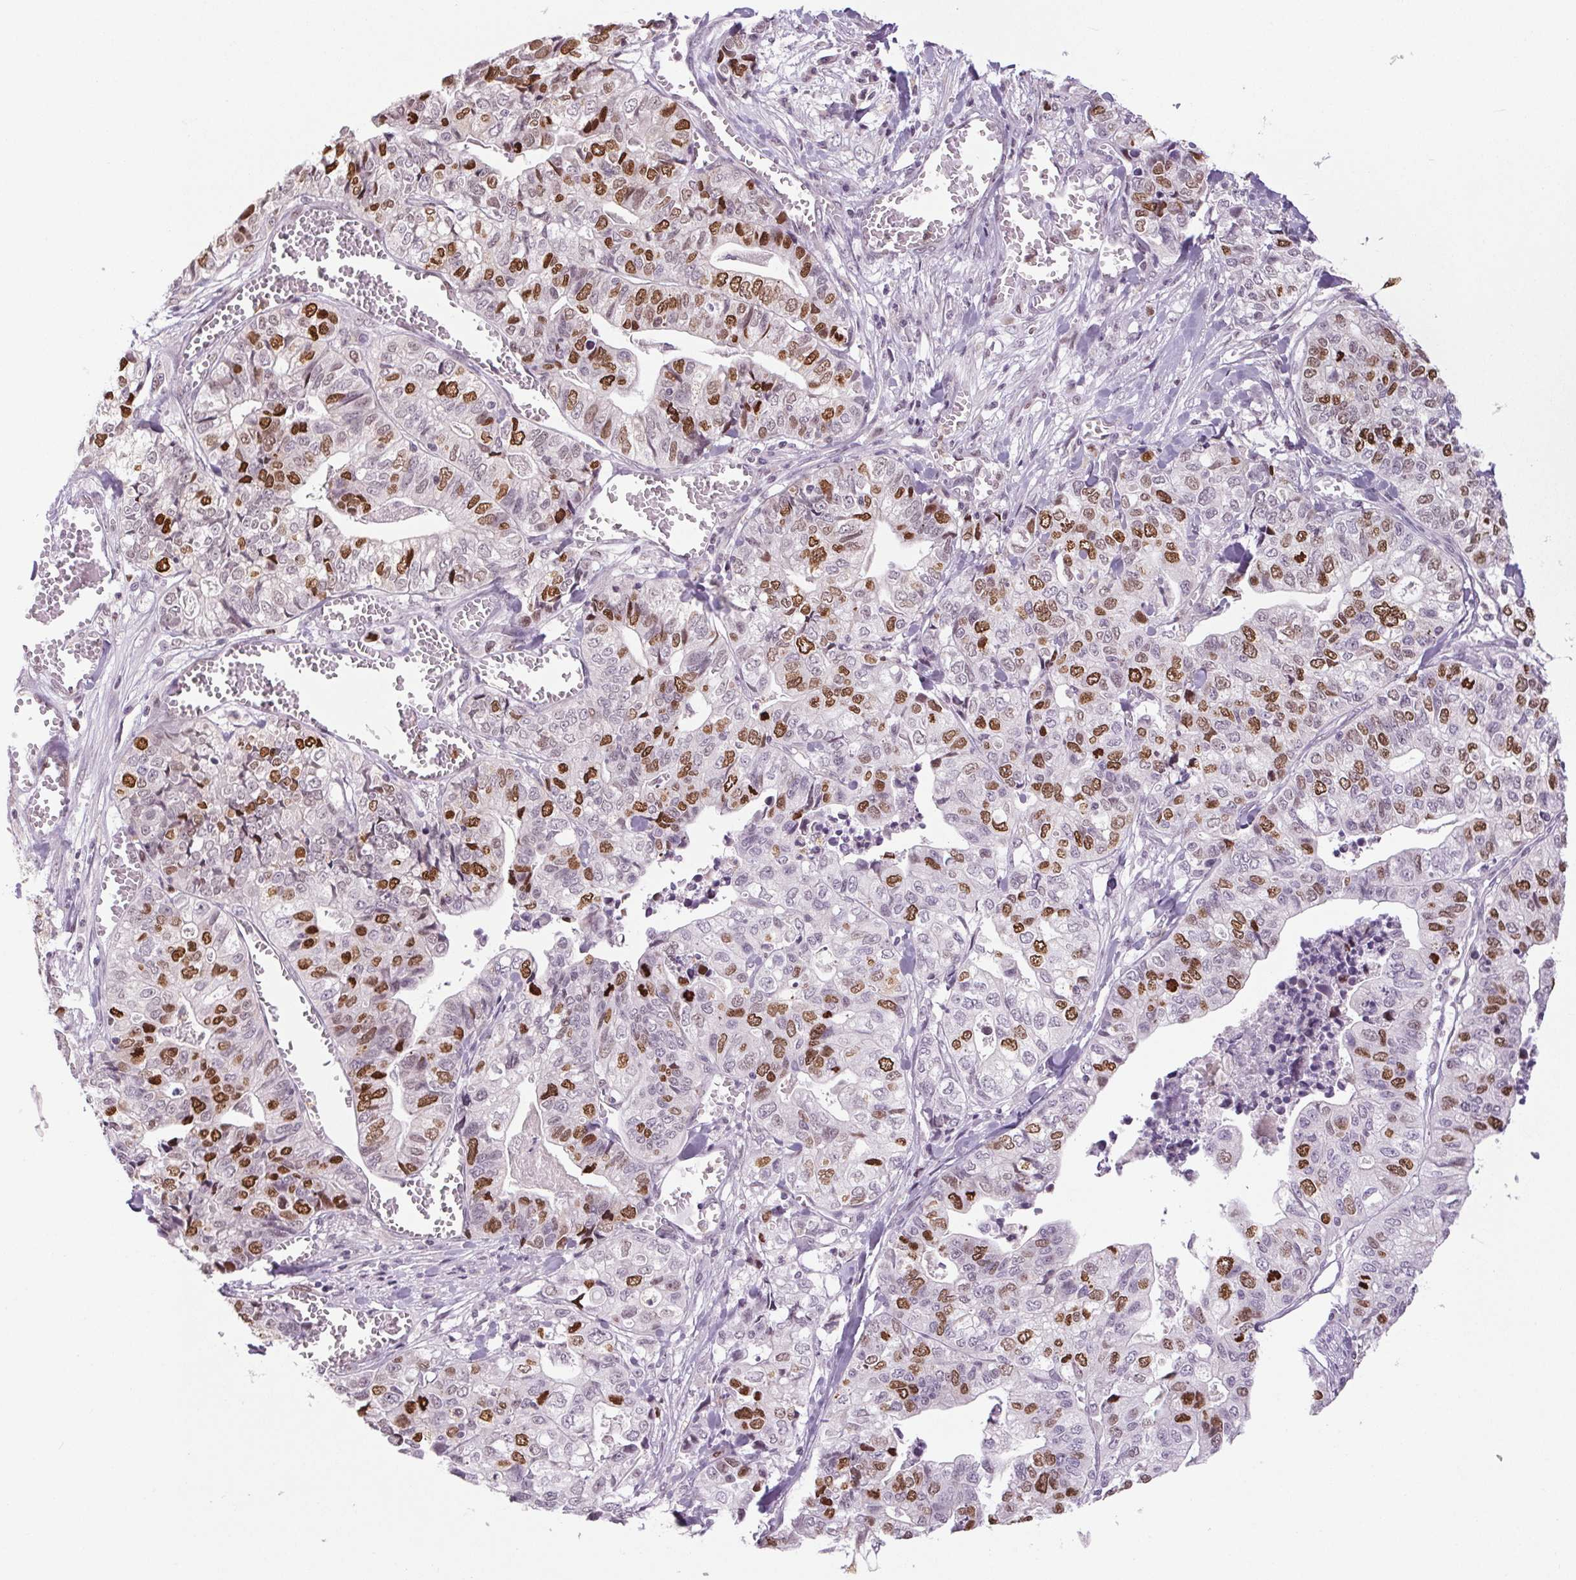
{"staining": {"intensity": "strong", "quantity": "25%-75%", "location": "nuclear"}, "tissue": "stomach cancer", "cell_type": "Tumor cells", "image_type": "cancer", "snomed": [{"axis": "morphology", "description": "Adenocarcinoma, NOS"}, {"axis": "topography", "description": "Stomach, upper"}], "caption": "Tumor cells display strong nuclear staining in approximately 25%-75% of cells in stomach cancer (adenocarcinoma).", "gene": "SMIM6", "patient": {"sex": "female", "age": 67}}